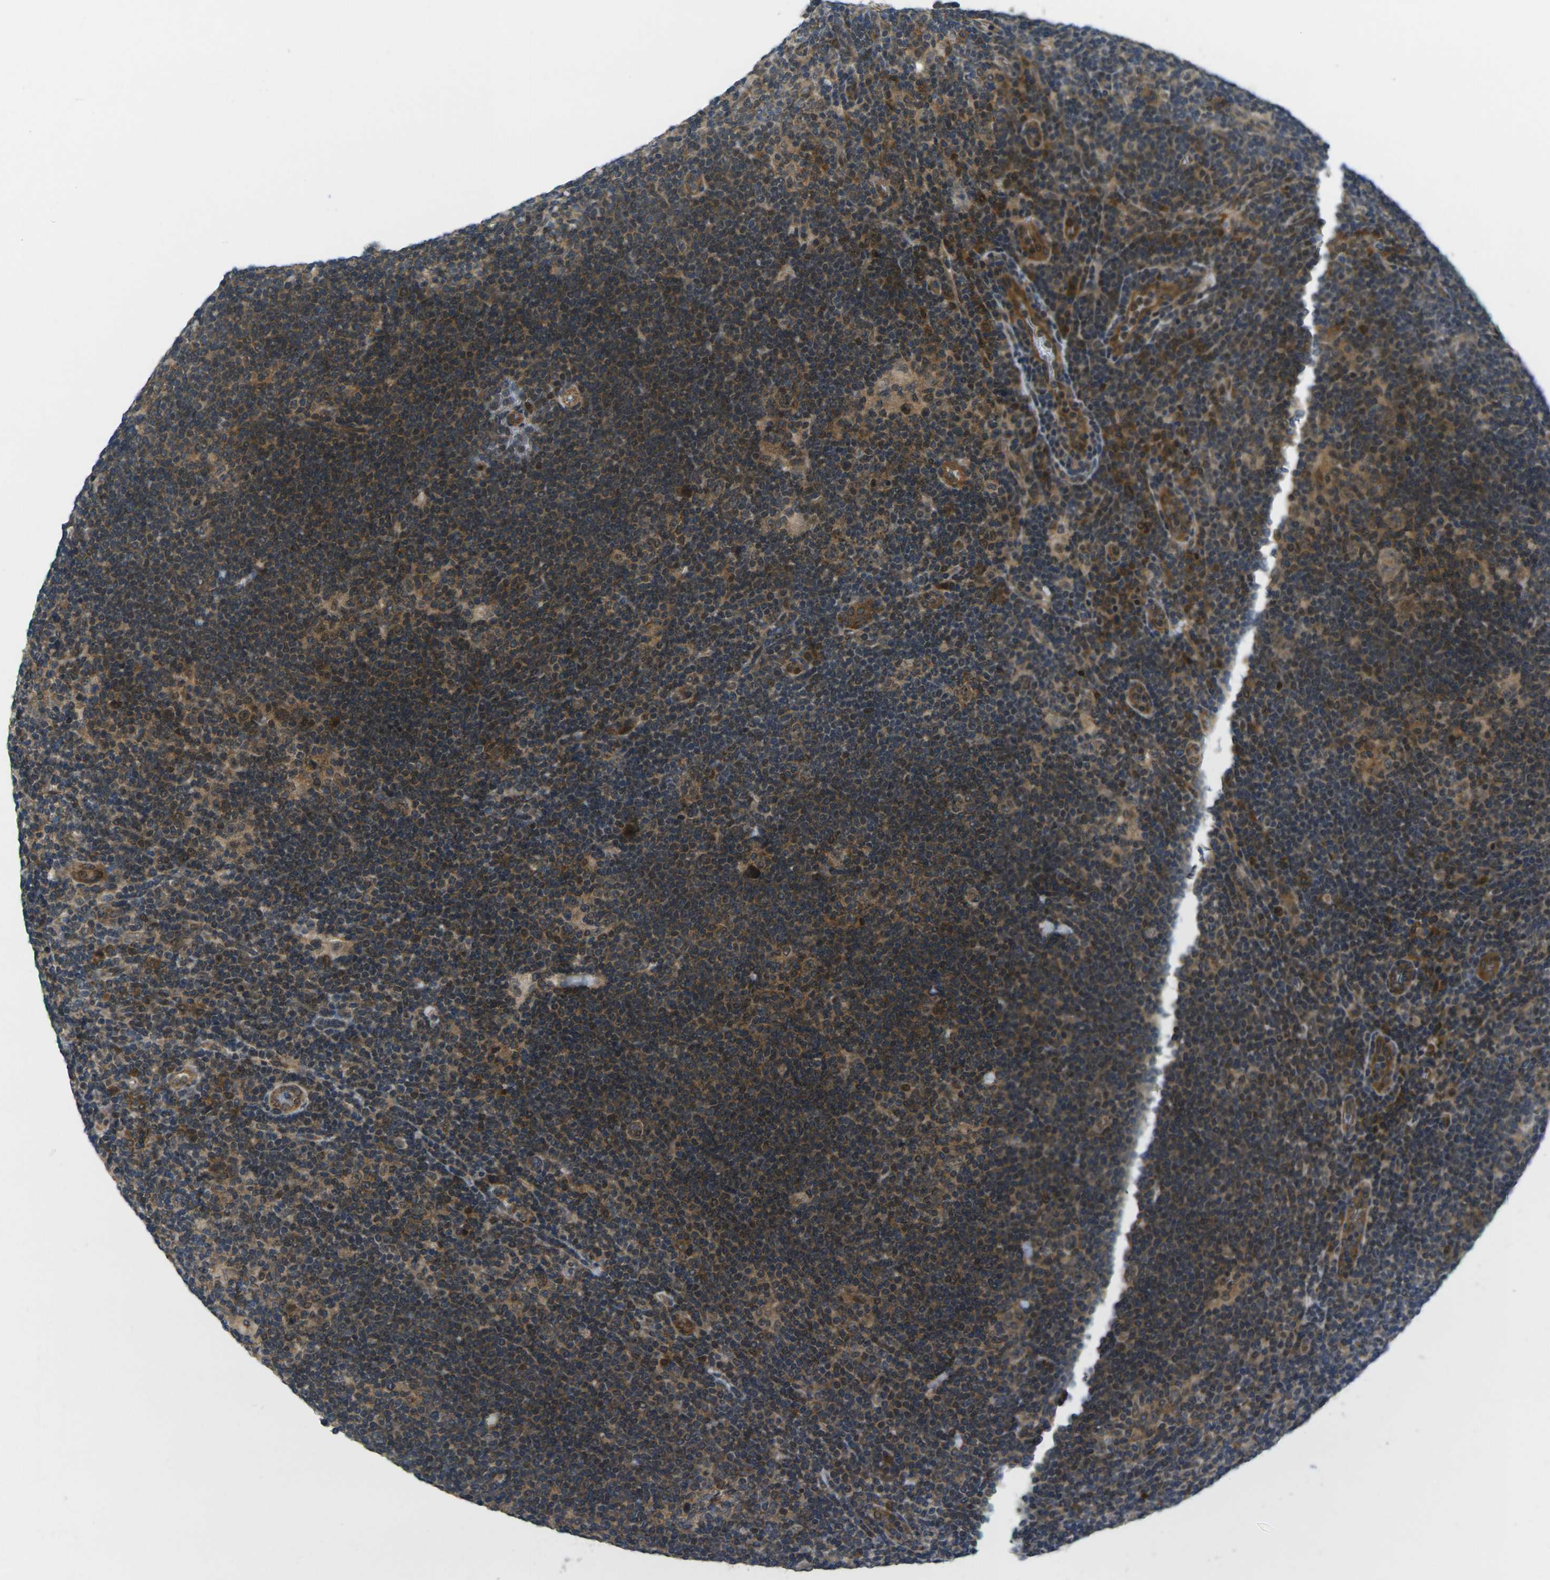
{"staining": {"intensity": "moderate", "quantity": ">75%", "location": "cytoplasmic/membranous"}, "tissue": "lymphoma", "cell_type": "Tumor cells", "image_type": "cancer", "snomed": [{"axis": "morphology", "description": "Hodgkin's disease, NOS"}, {"axis": "topography", "description": "Lymph node"}], "caption": "Immunohistochemical staining of Hodgkin's disease displays medium levels of moderate cytoplasmic/membranous expression in about >75% of tumor cells.", "gene": "KCTD10", "patient": {"sex": "female", "age": 57}}